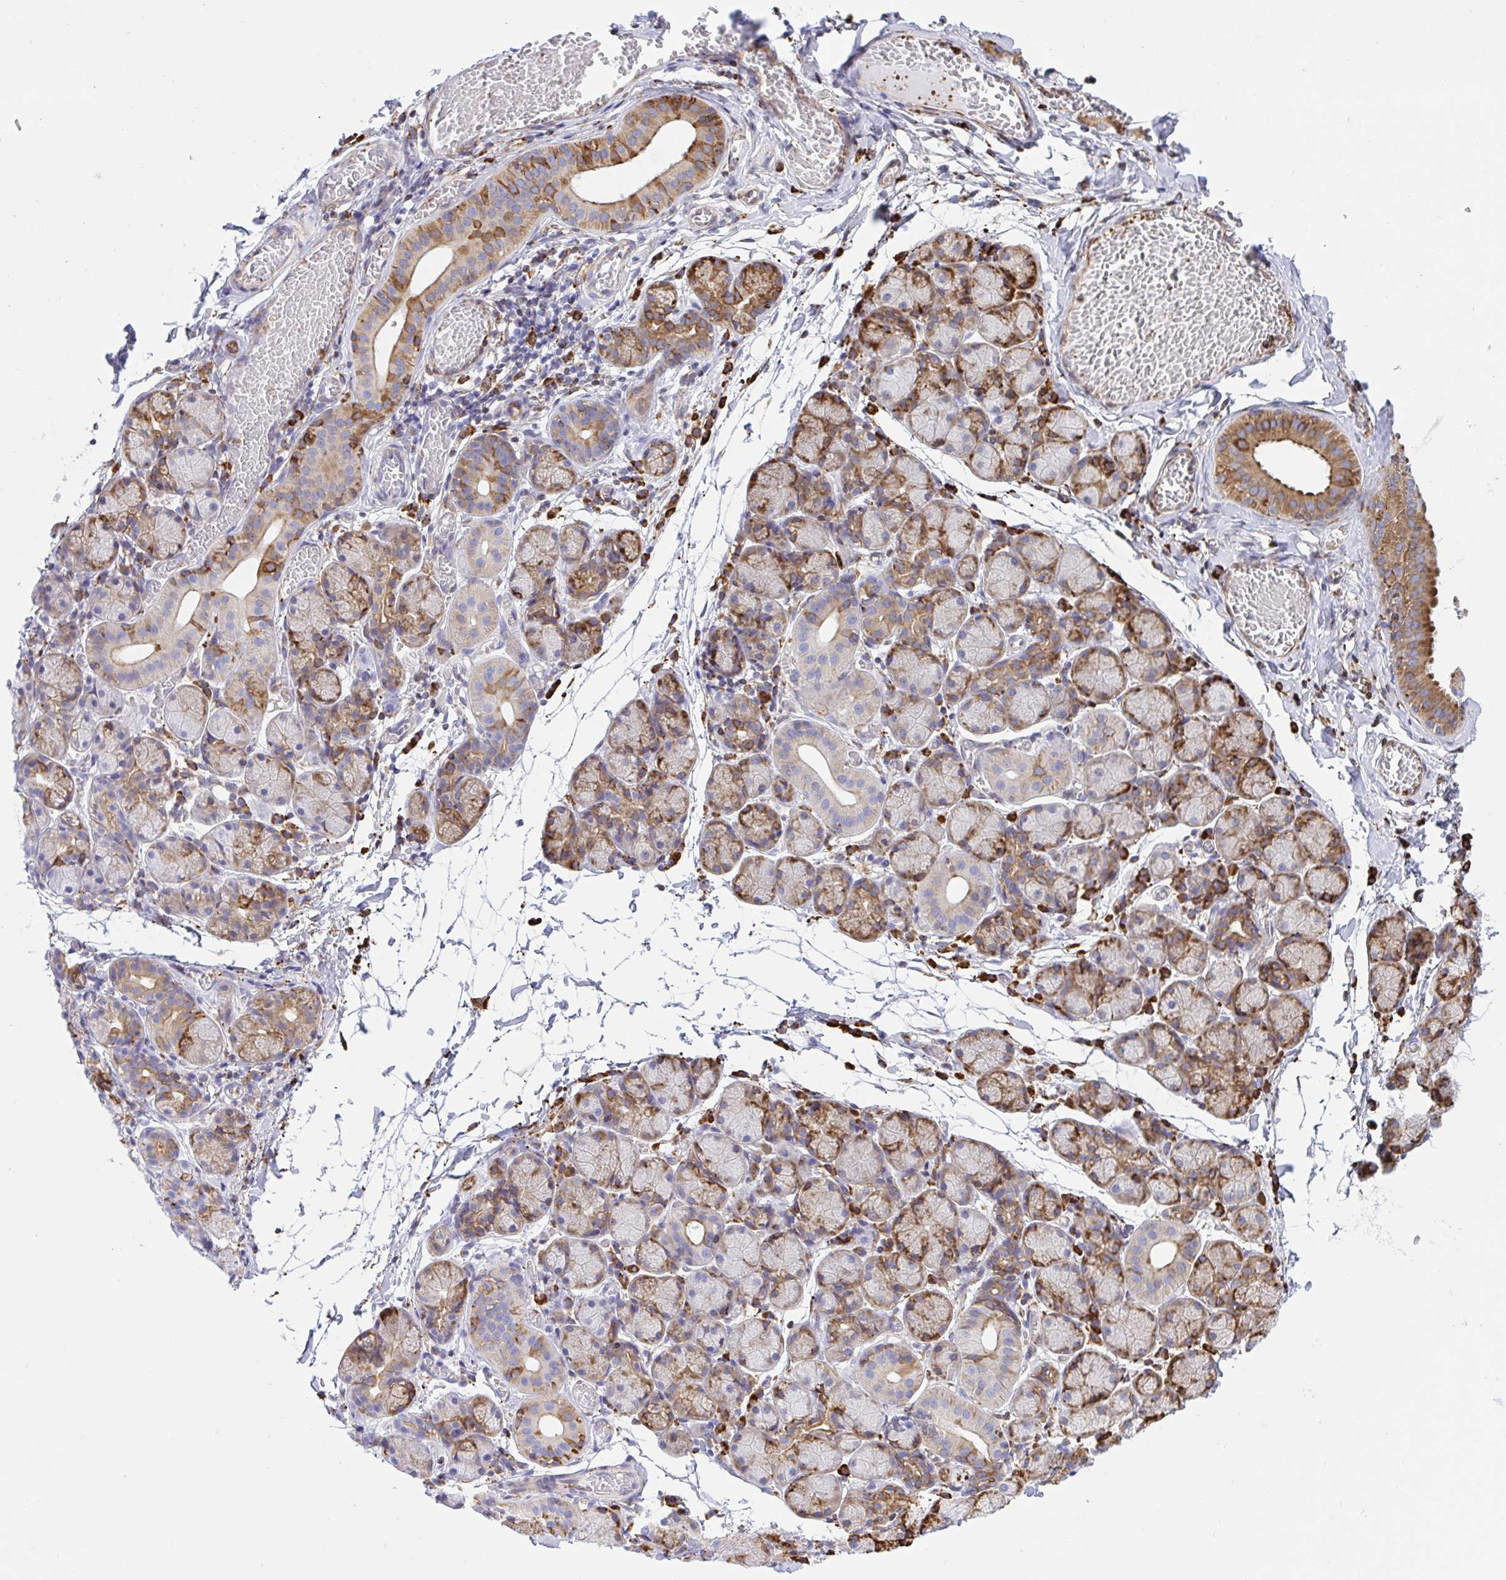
{"staining": {"intensity": "moderate", "quantity": "25%-75%", "location": "cytoplasmic/membranous"}, "tissue": "salivary gland", "cell_type": "Glandular cells", "image_type": "normal", "snomed": [{"axis": "morphology", "description": "Normal tissue, NOS"}, {"axis": "topography", "description": "Salivary gland"}], "caption": "A brown stain highlights moderate cytoplasmic/membranous positivity of a protein in glandular cells of unremarkable human salivary gland. The staining was performed using DAB to visualize the protein expression in brown, while the nuclei were stained in blue with hematoxylin (Magnification: 20x).", "gene": "CLGN", "patient": {"sex": "female", "age": 24}}